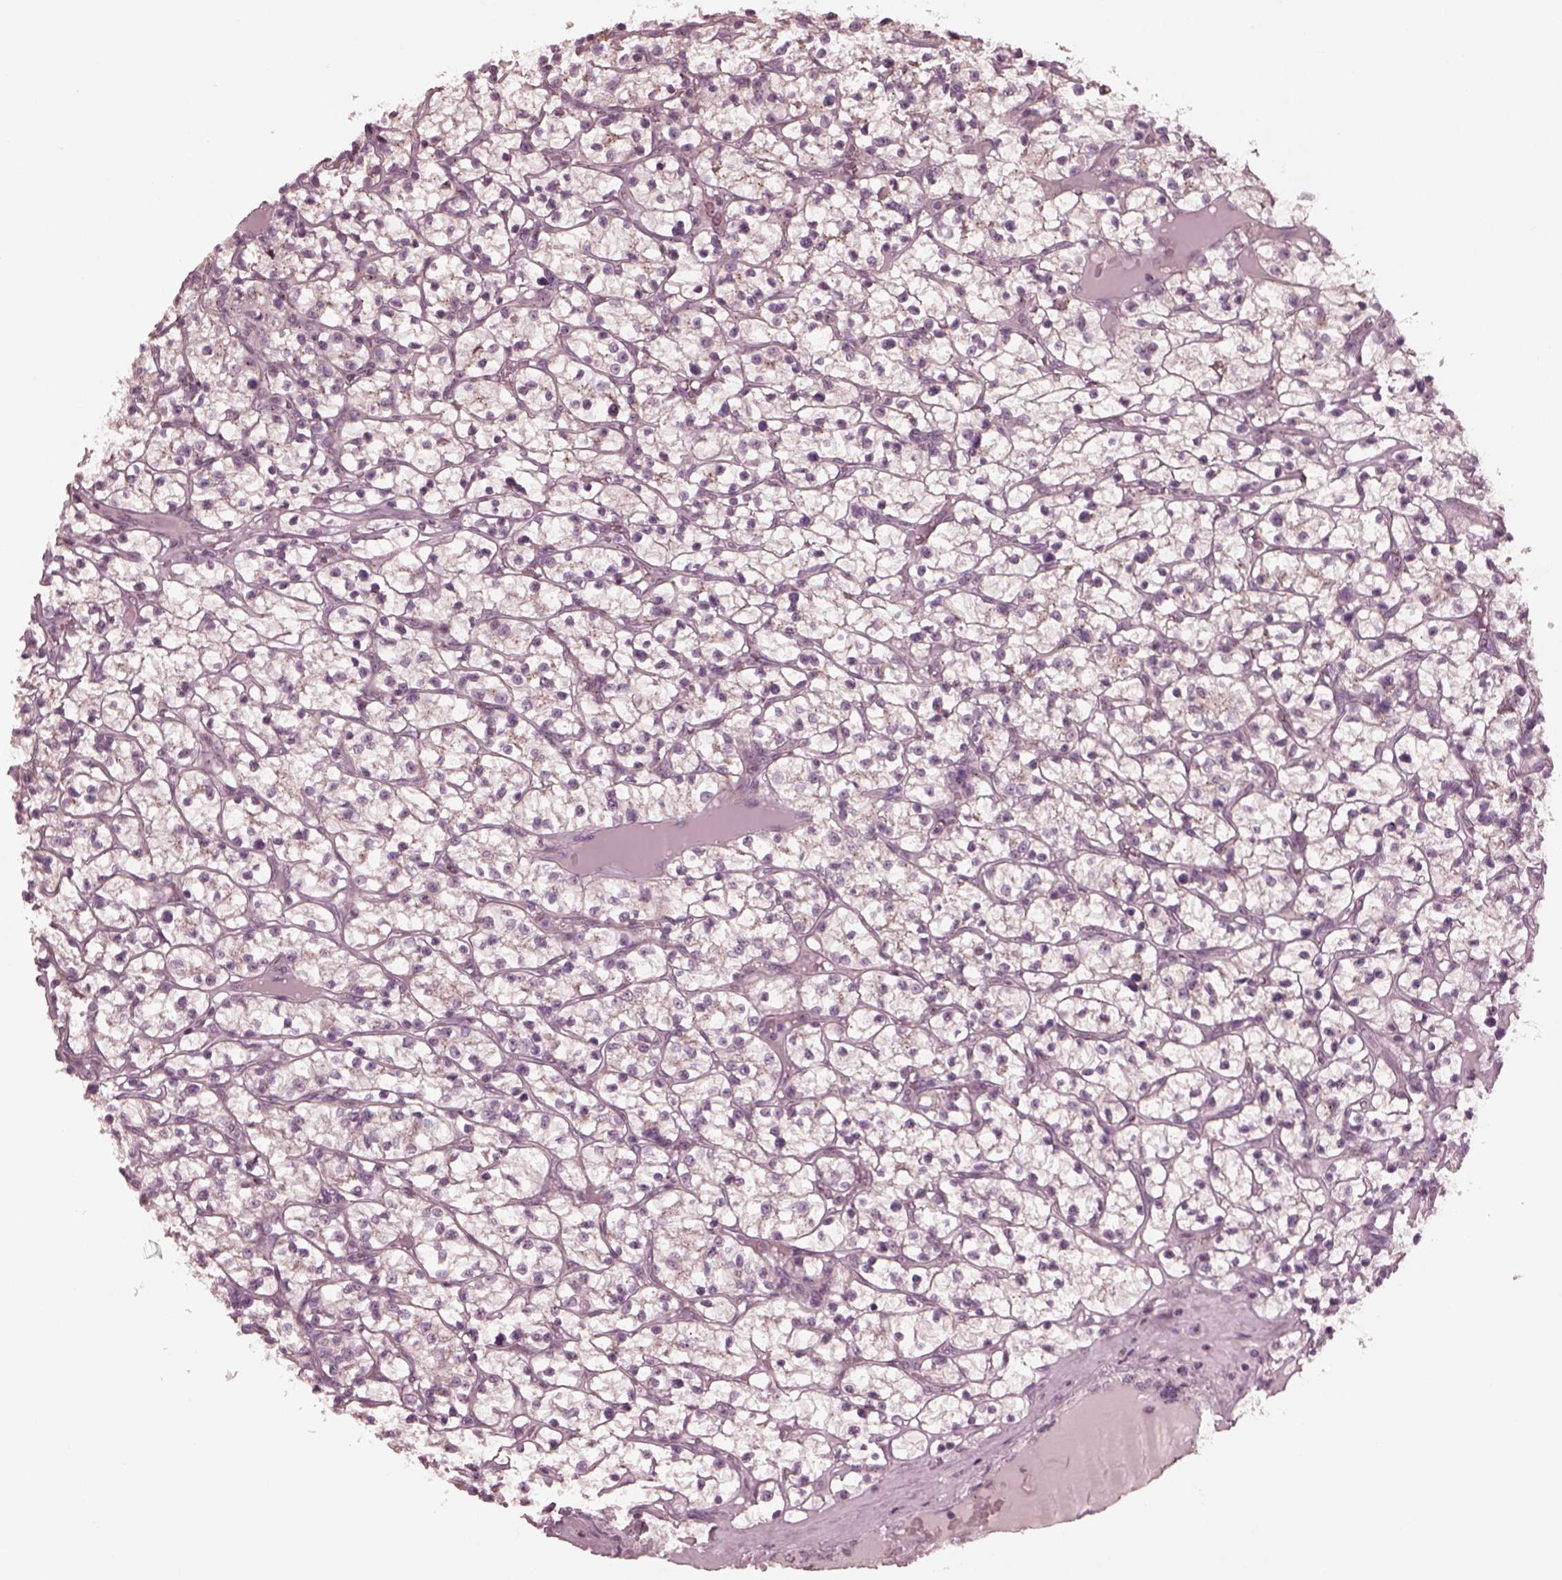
{"staining": {"intensity": "negative", "quantity": "none", "location": "none"}, "tissue": "renal cancer", "cell_type": "Tumor cells", "image_type": "cancer", "snomed": [{"axis": "morphology", "description": "Adenocarcinoma, NOS"}, {"axis": "topography", "description": "Kidney"}], "caption": "Adenocarcinoma (renal) was stained to show a protein in brown. There is no significant expression in tumor cells.", "gene": "SAXO1", "patient": {"sex": "female", "age": 64}}